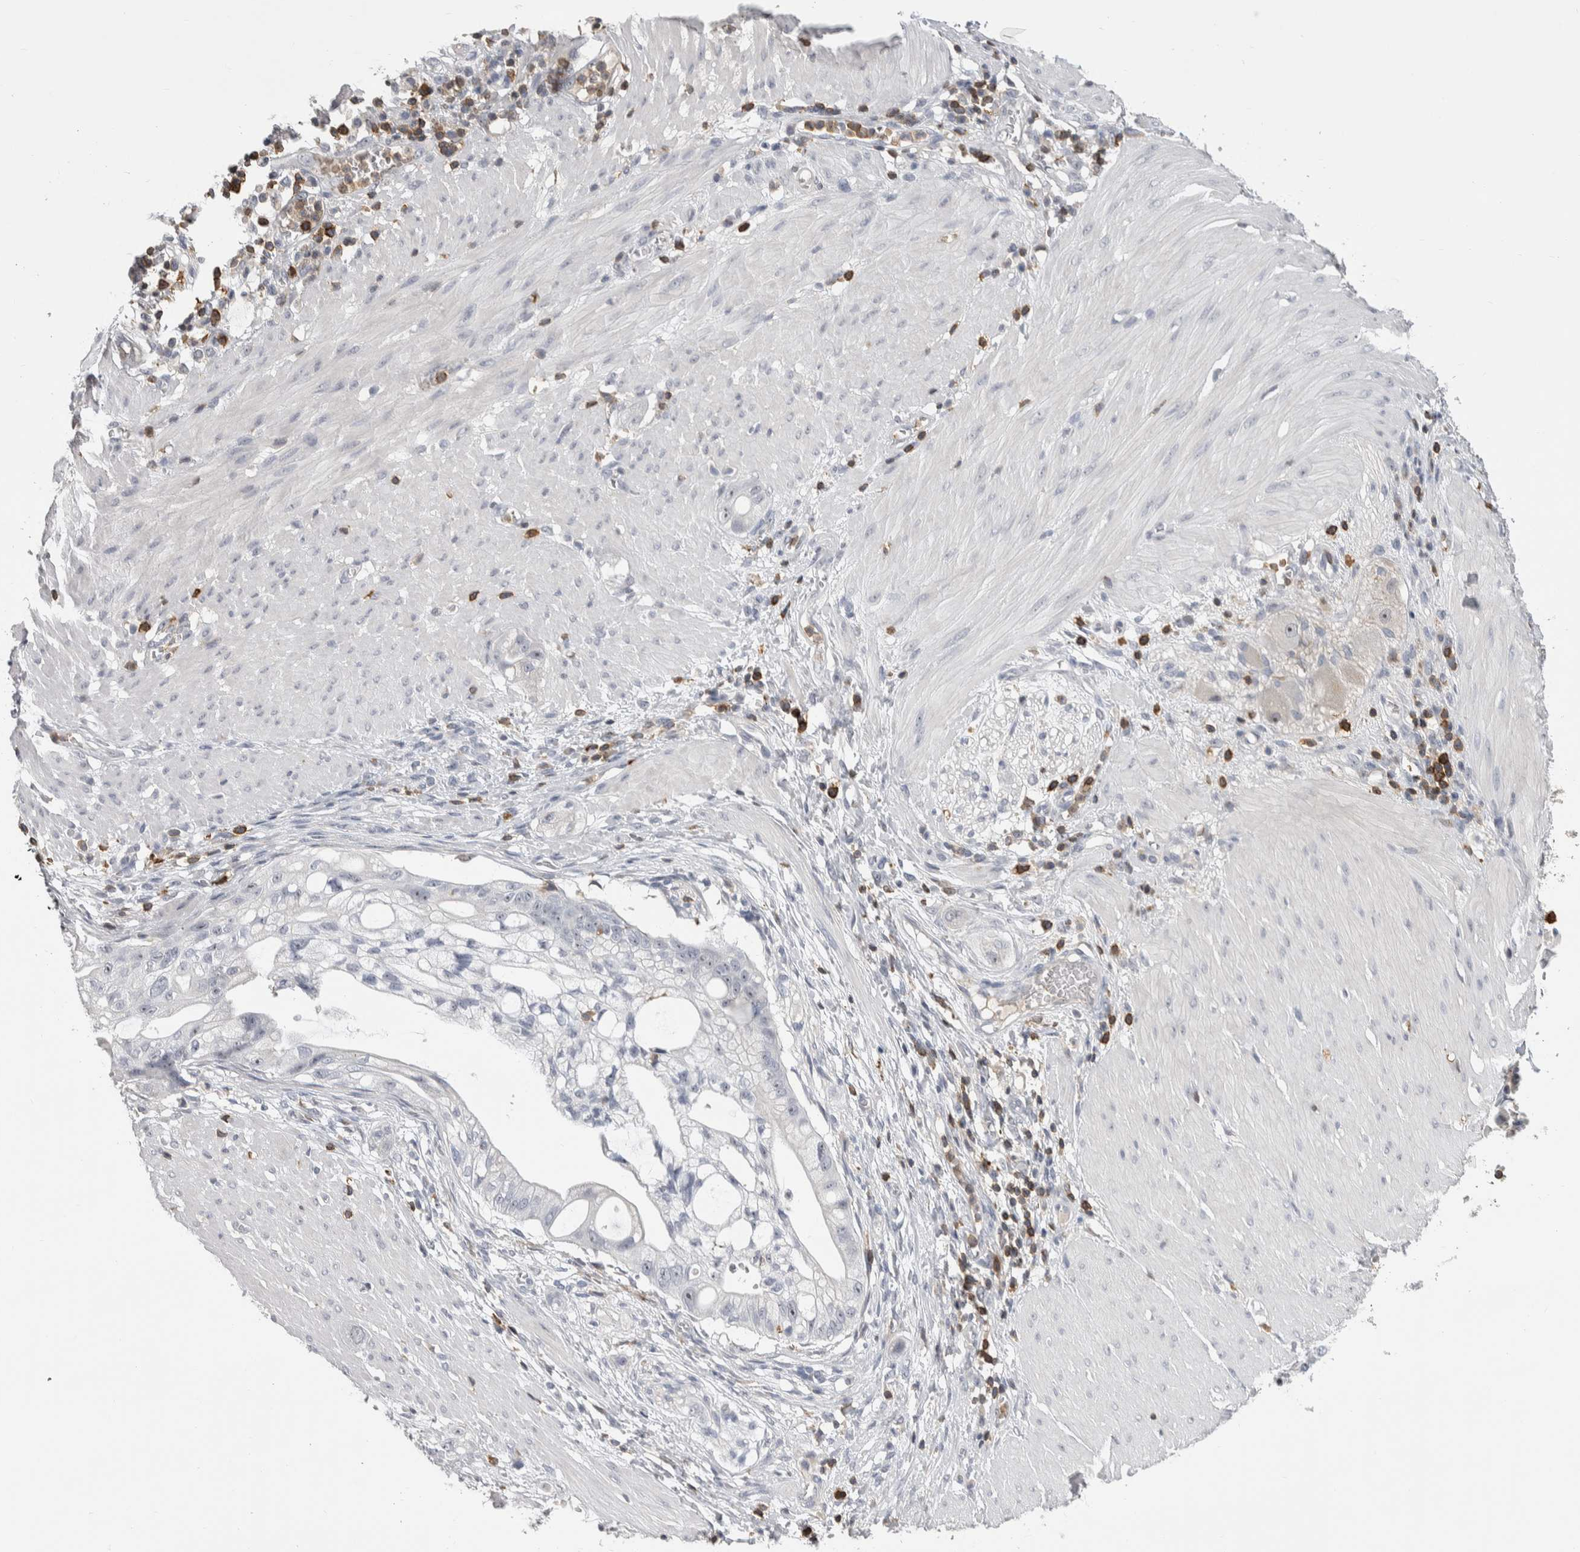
{"staining": {"intensity": "negative", "quantity": "none", "location": "none"}, "tissue": "stomach cancer", "cell_type": "Tumor cells", "image_type": "cancer", "snomed": [{"axis": "morphology", "description": "Adenocarcinoma, NOS"}, {"axis": "topography", "description": "Stomach"}, {"axis": "topography", "description": "Stomach, lower"}], "caption": "Stomach cancer was stained to show a protein in brown. There is no significant expression in tumor cells.", "gene": "CEP295NL", "patient": {"sex": "female", "age": 48}}